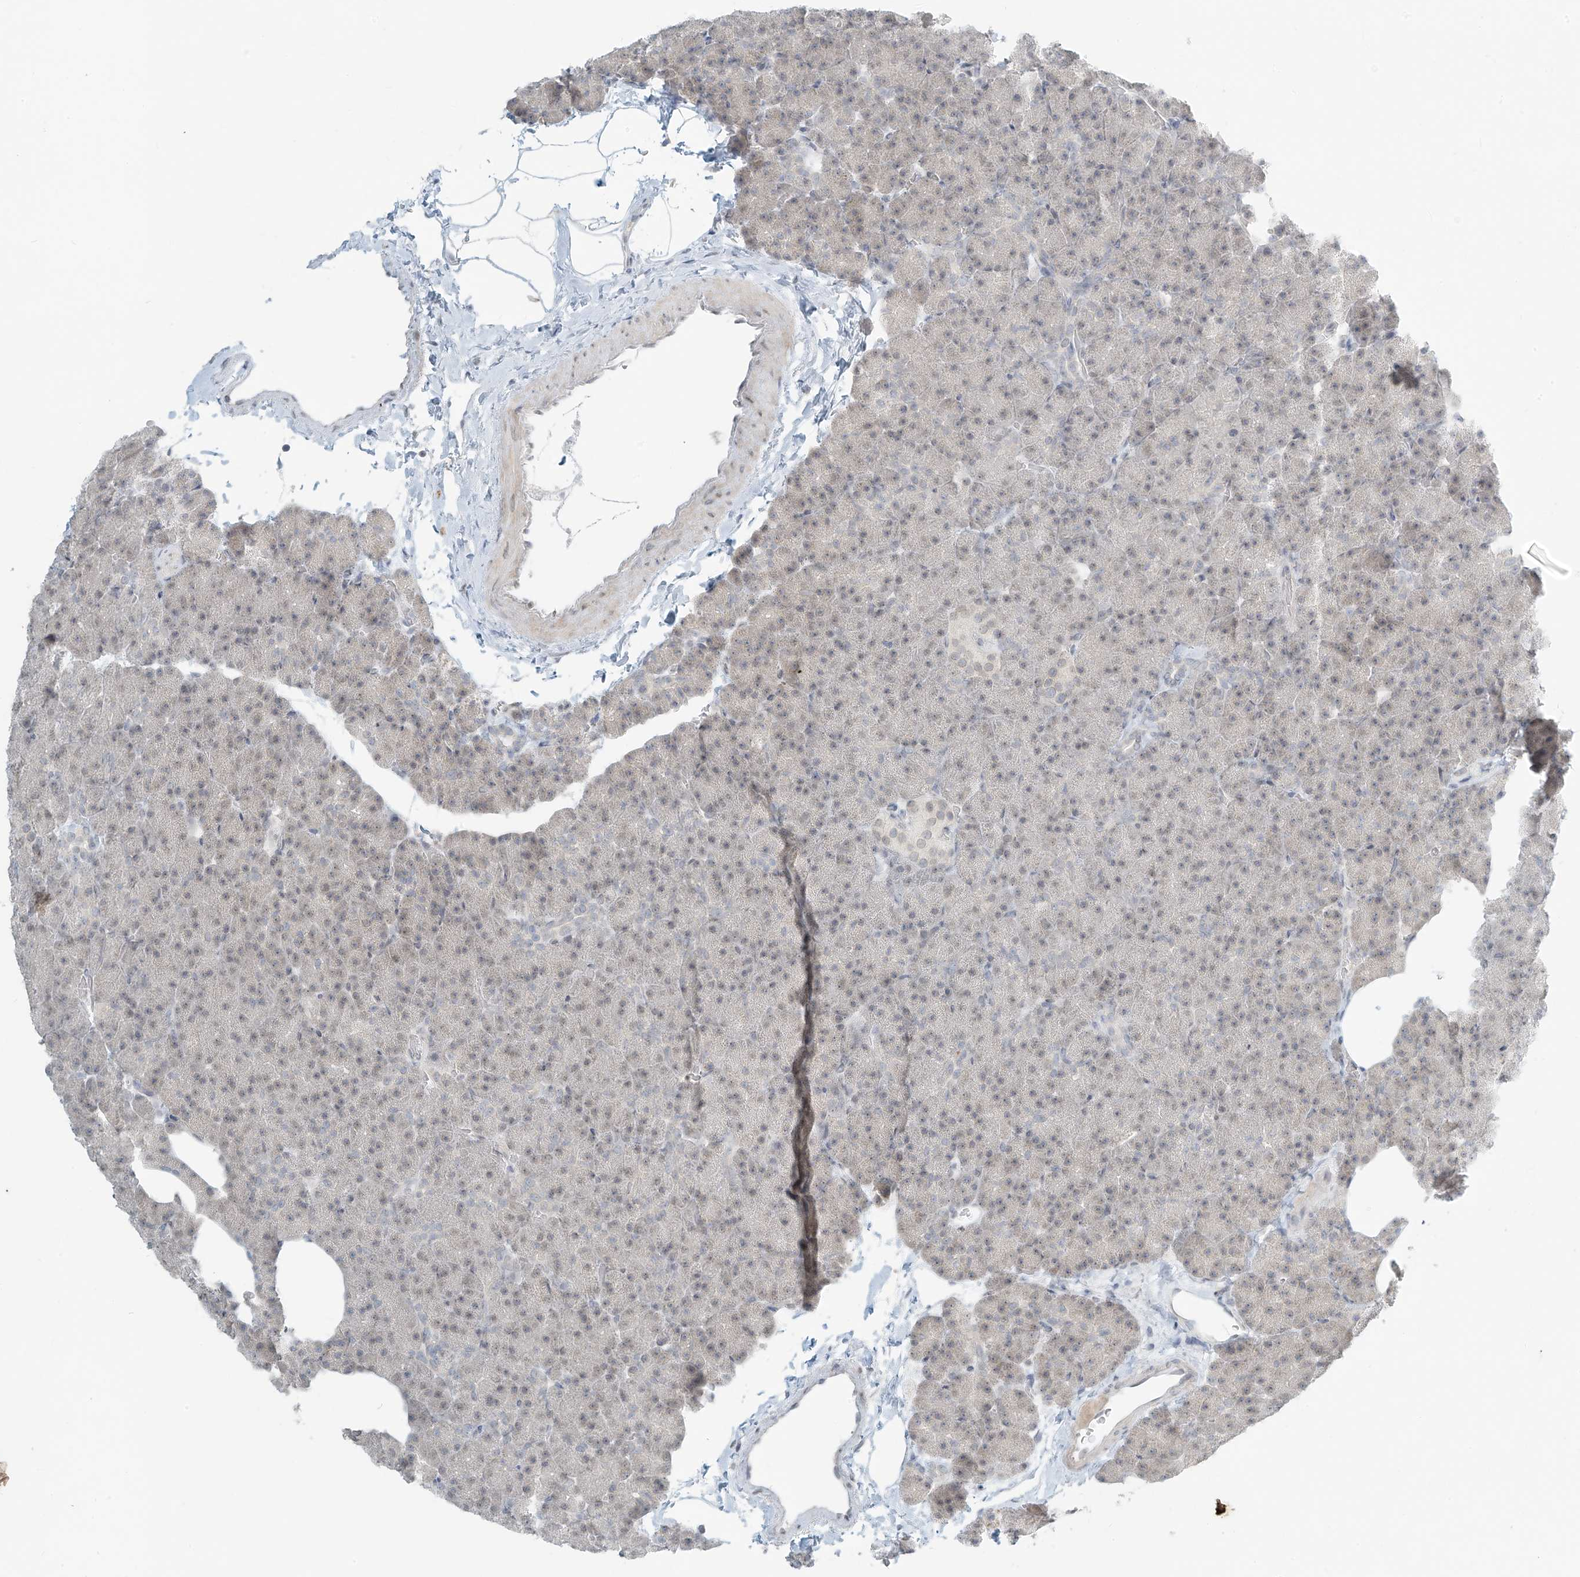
{"staining": {"intensity": "negative", "quantity": "none", "location": "none"}, "tissue": "pancreas", "cell_type": "Exocrine glandular cells", "image_type": "normal", "snomed": [{"axis": "morphology", "description": "Normal tissue, NOS"}, {"axis": "morphology", "description": "Carcinoid, malignant, NOS"}, {"axis": "topography", "description": "Pancreas"}], "caption": "Protein analysis of normal pancreas demonstrates no significant positivity in exocrine glandular cells. (DAB IHC, high magnification).", "gene": "OSBPL7", "patient": {"sex": "female", "age": 35}}